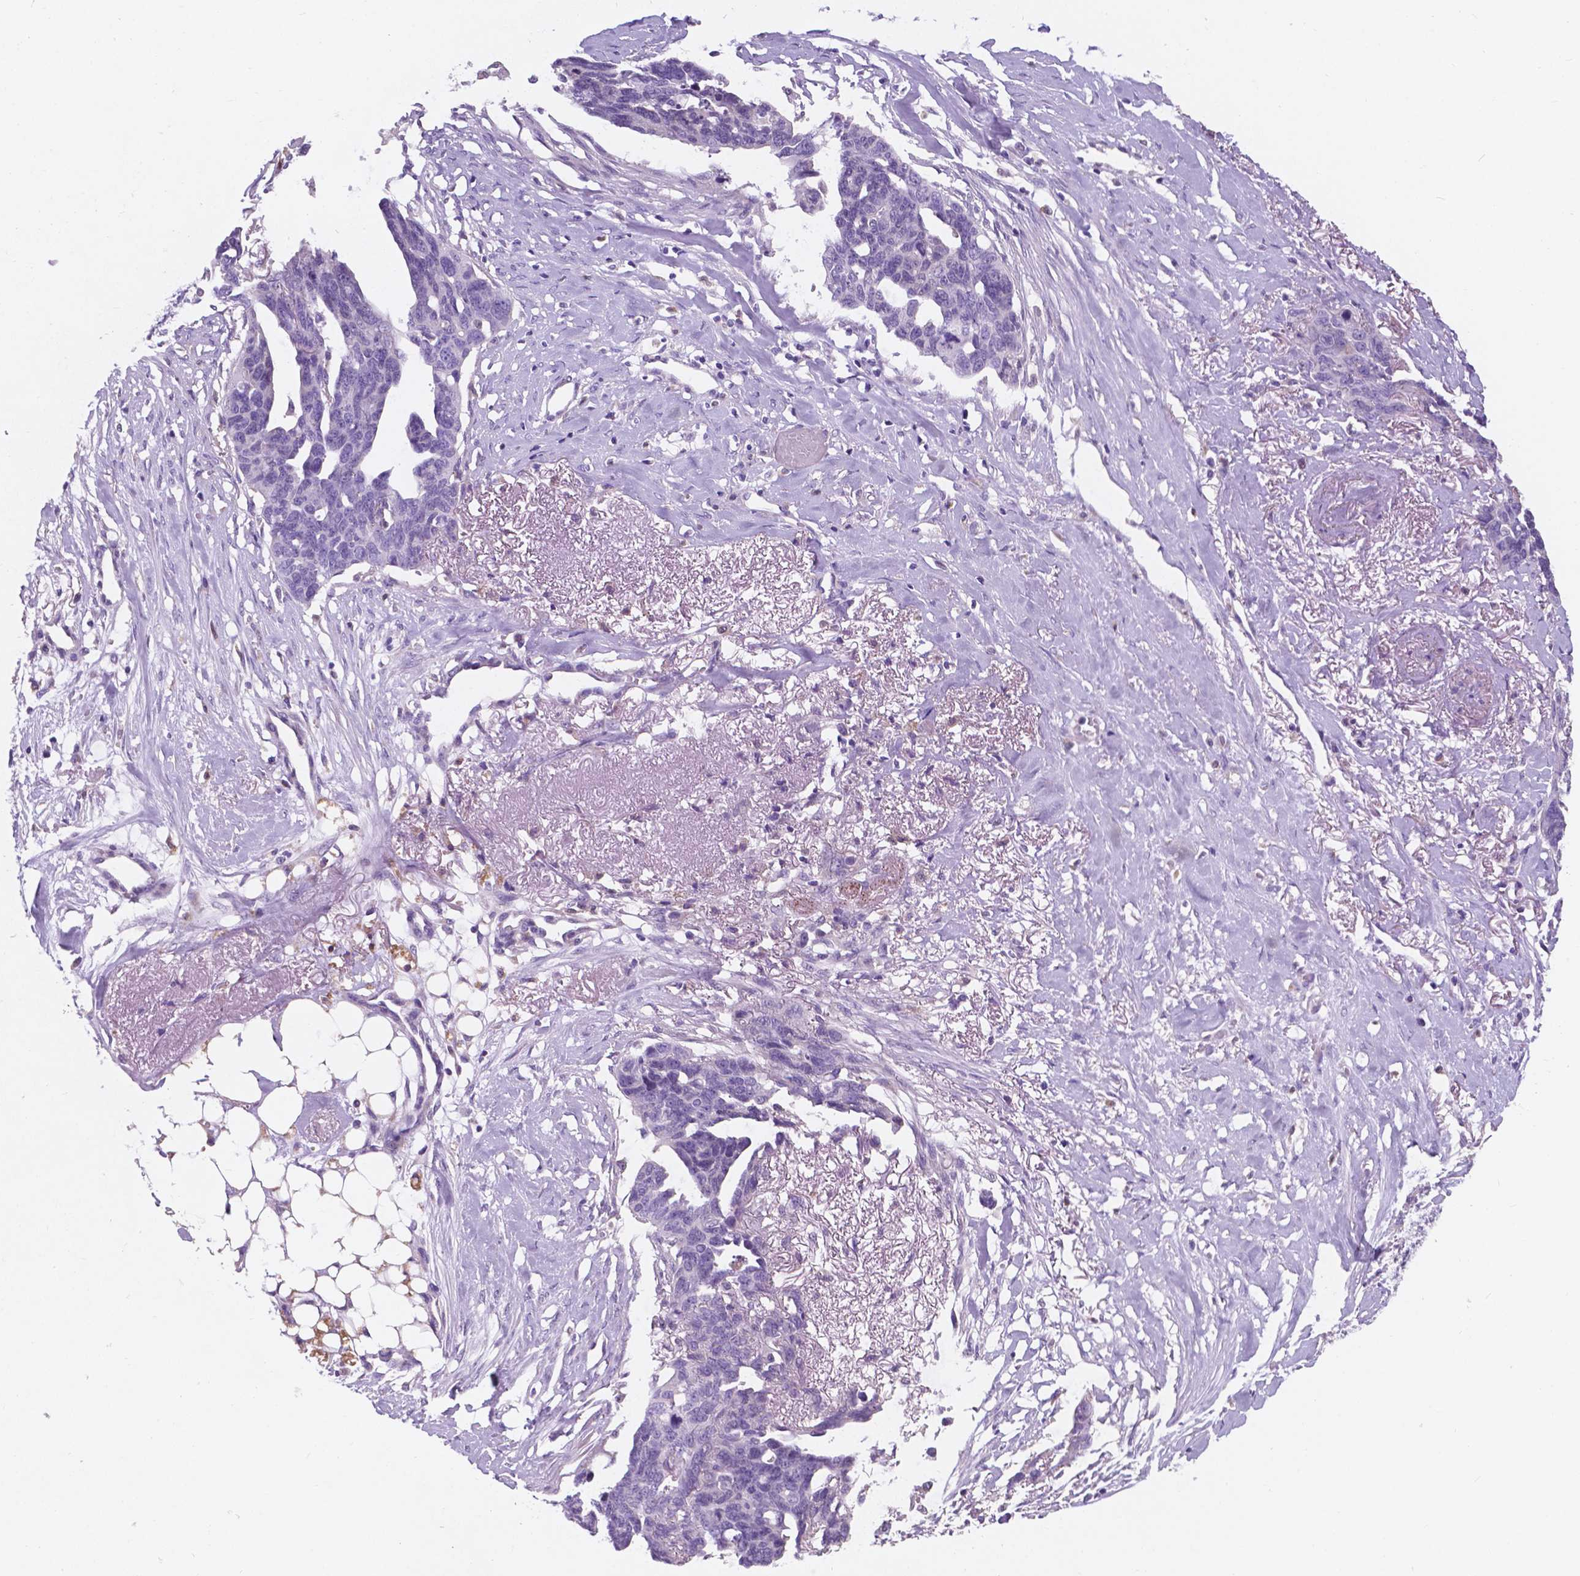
{"staining": {"intensity": "negative", "quantity": "none", "location": "none"}, "tissue": "ovarian cancer", "cell_type": "Tumor cells", "image_type": "cancer", "snomed": [{"axis": "morphology", "description": "Cystadenocarcinoma, serous, NOS"}, {"axis": "topography", "description": "Ovary"}], "caption": "High magnification brightfield microscopy of serous cystadenocarcinoma (ovarian) stained with DAB (3,3'-diaminobenzidine) (brown) and counterstained with hematoxylin (blue): tumor cells show no significant positivity.", "gene": "IREB2", "patient": {"sex": "female", "age": 69}}